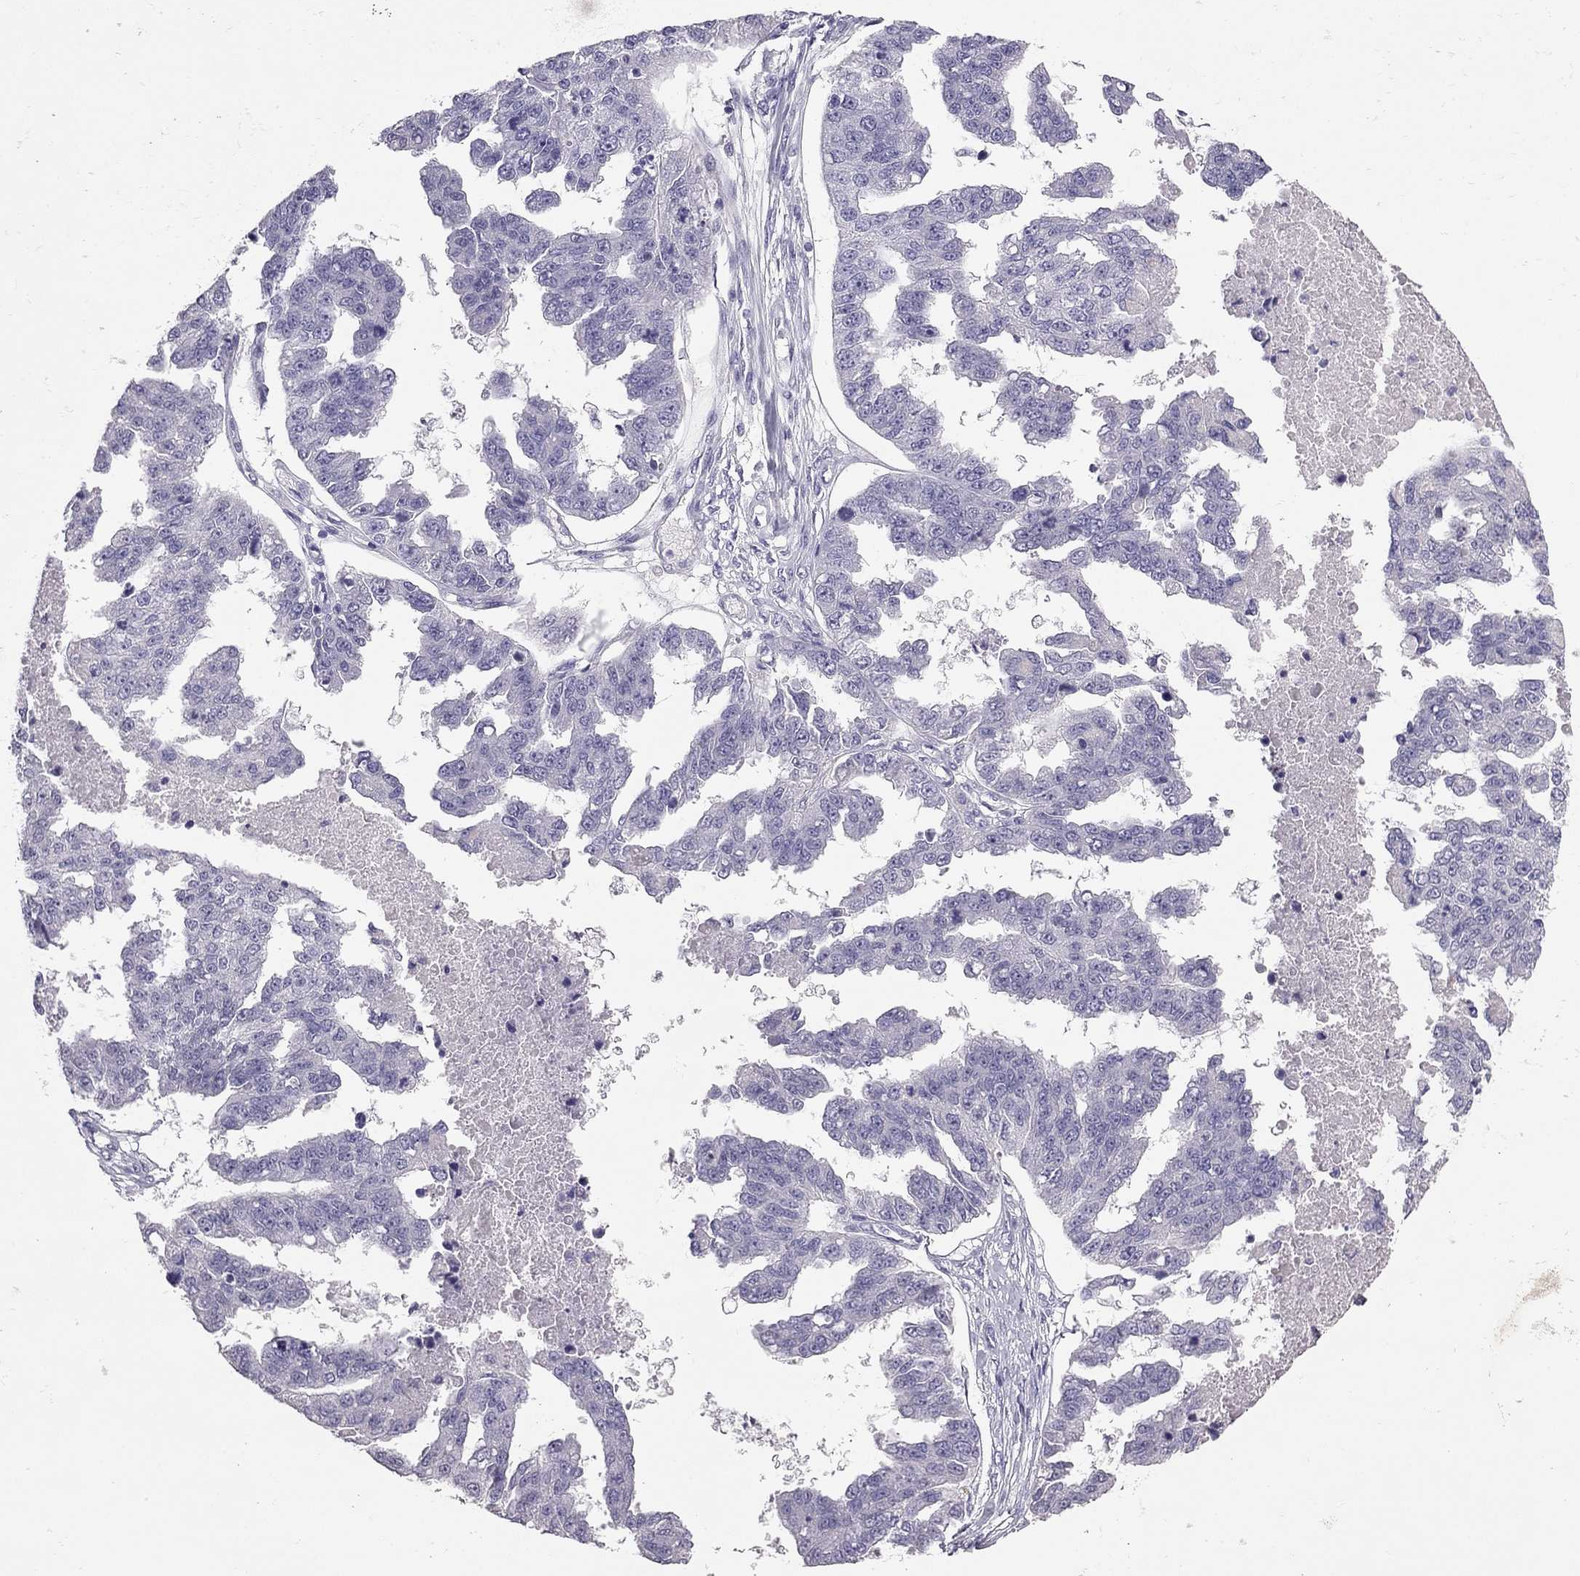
{"staining": {"intensity": "negative", "quantity": "none", "location": "none"}, "tissue": "ovarian cancer", "cell_type": "Tumor cells", "image_type": "cancer", "snomed": [{"axis": "morphology", "description": "Cystadenocarcinoma, serous, NOS"}, {"axis": "topography", "description": "Ovary"}], "caption": "DAB (3,3'-diaminobenzidine) immunohistochemical staining of human serous cystadenocarcinoma (ovarian) shows no significant expression in tumor cells.", "gene": "RHO", "patient": {"sex": "female", "age": 58}}